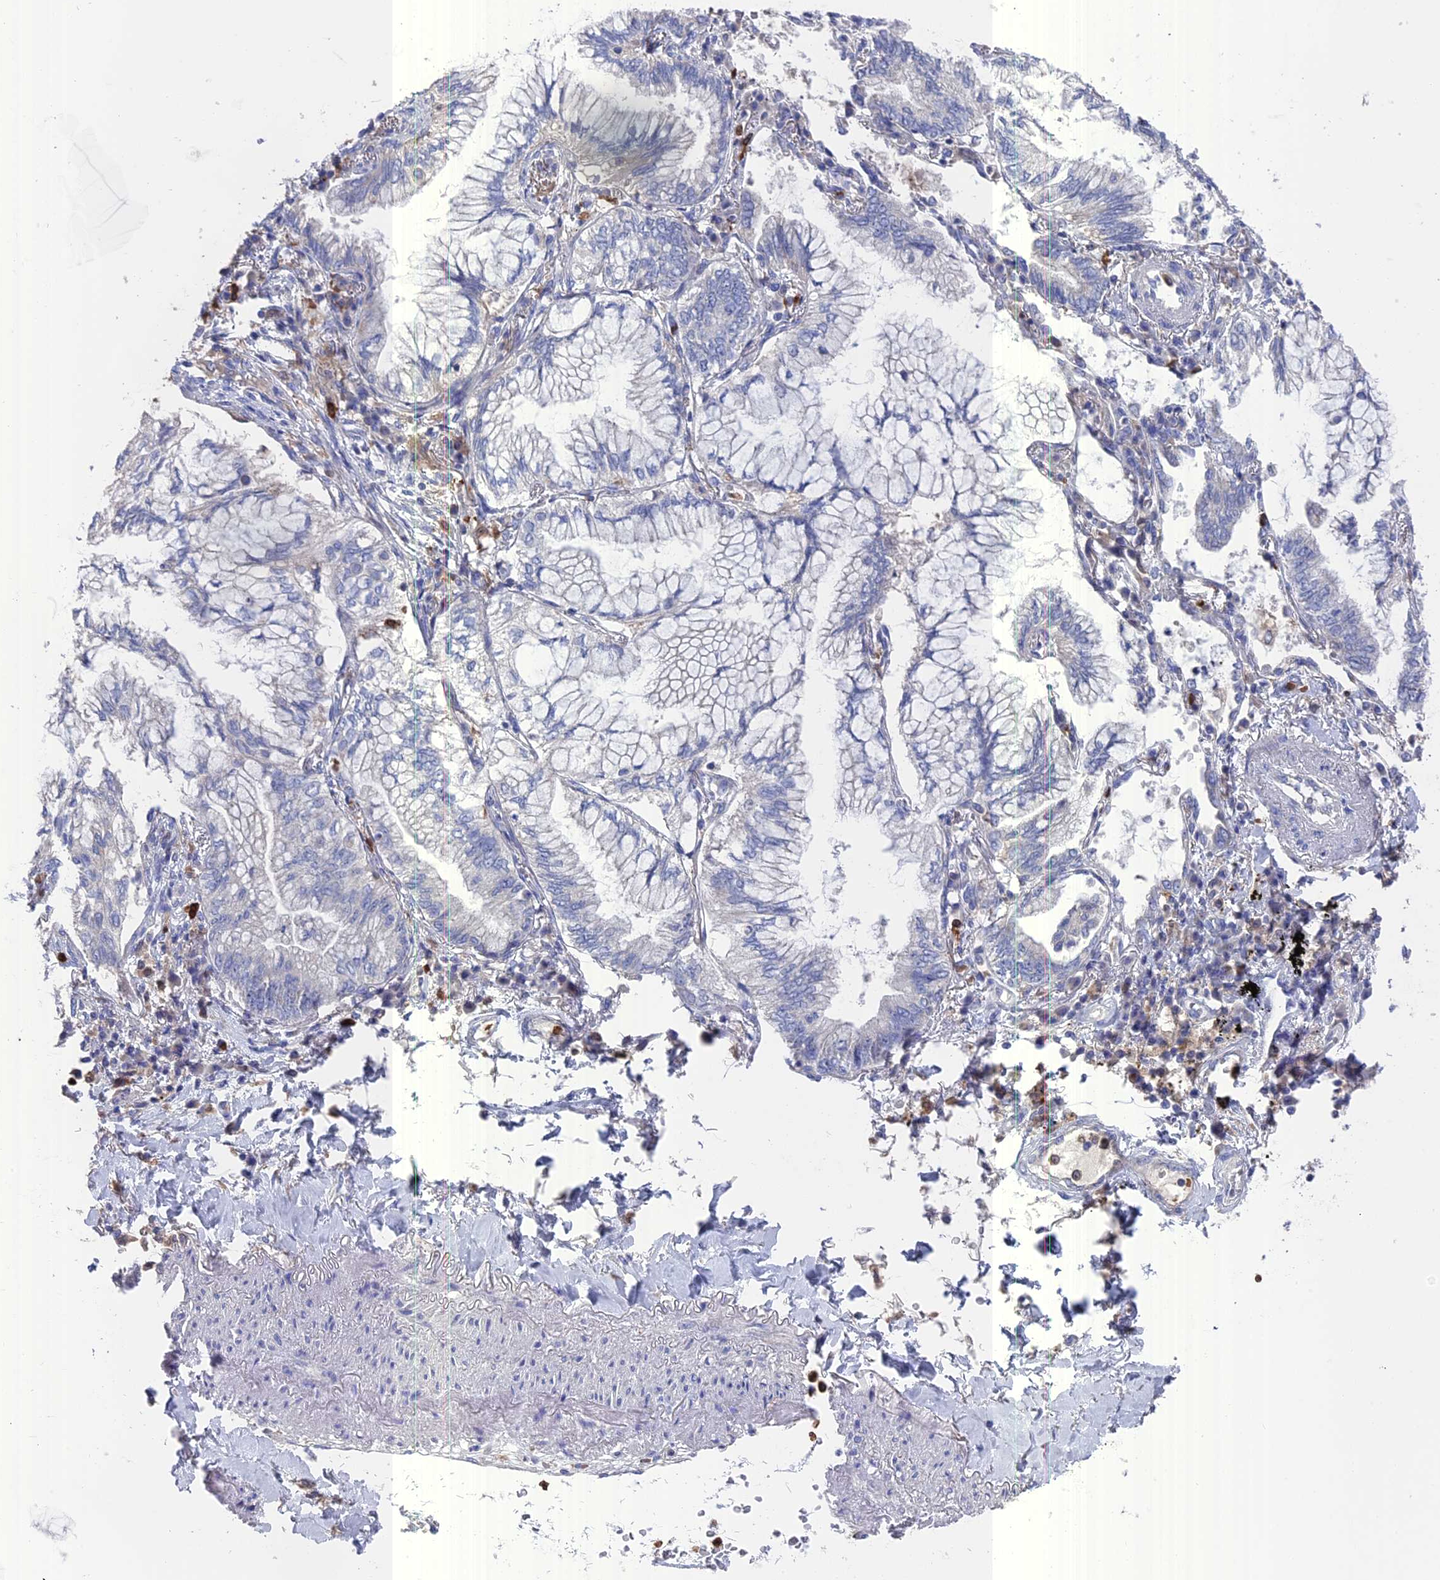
{"staining": {"intensity": "negative", "quantity": "none", "location": "none"}, "tissue": "lung cancer", "cell_type": "Tumor cells", "image_type": "cancer", "snomed": [{"axis": "morphology", "description": "Adenocarcinoma, NOS"}, {"axis": "topography", "description": "Lung"}], "caption": "DAB immunohistochemical staining of human lung adenocarcinoma reveals no significant positivity in tumor cells.", "gene": "NCF4", "patient": {"sex": "female", "age": 70}}